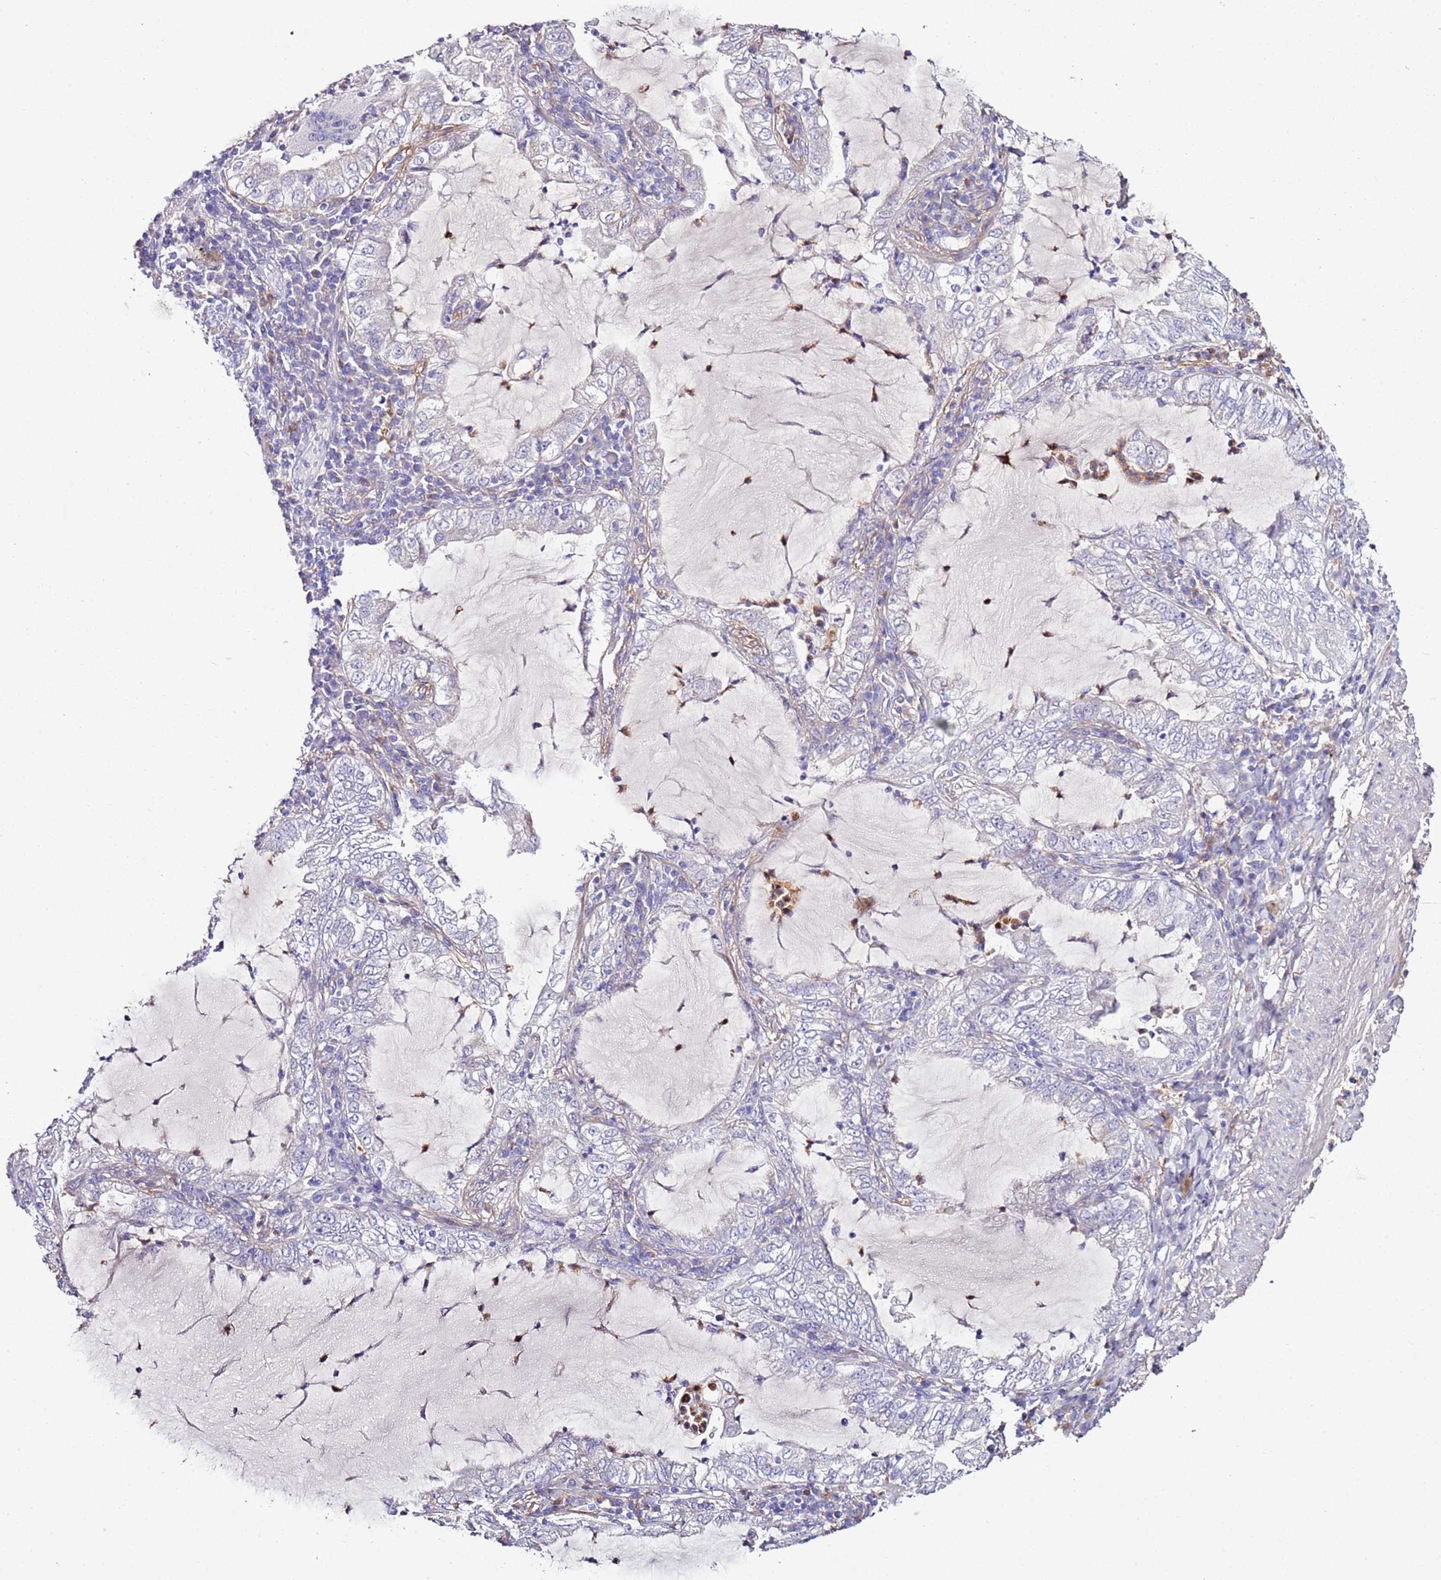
{"staining": {"intensity": "negative", "quantity": "none", "location": "none"}, "tissue": "lung cancer", "cell_type": "Tumor cells", "image_type": "cancer", "snomed": [{"axis": "morphology", "description": "Adenocarcinoma, NOS"}, {"axis": "topography", "description": "Lung"}], "caption": "An image of lung cancer (adenocarcinoma) stained for a protein demonstrates no brown staining in tumor cells.", "gene": "FAM174C", "patient": {"sex": "female", "age": 73}}